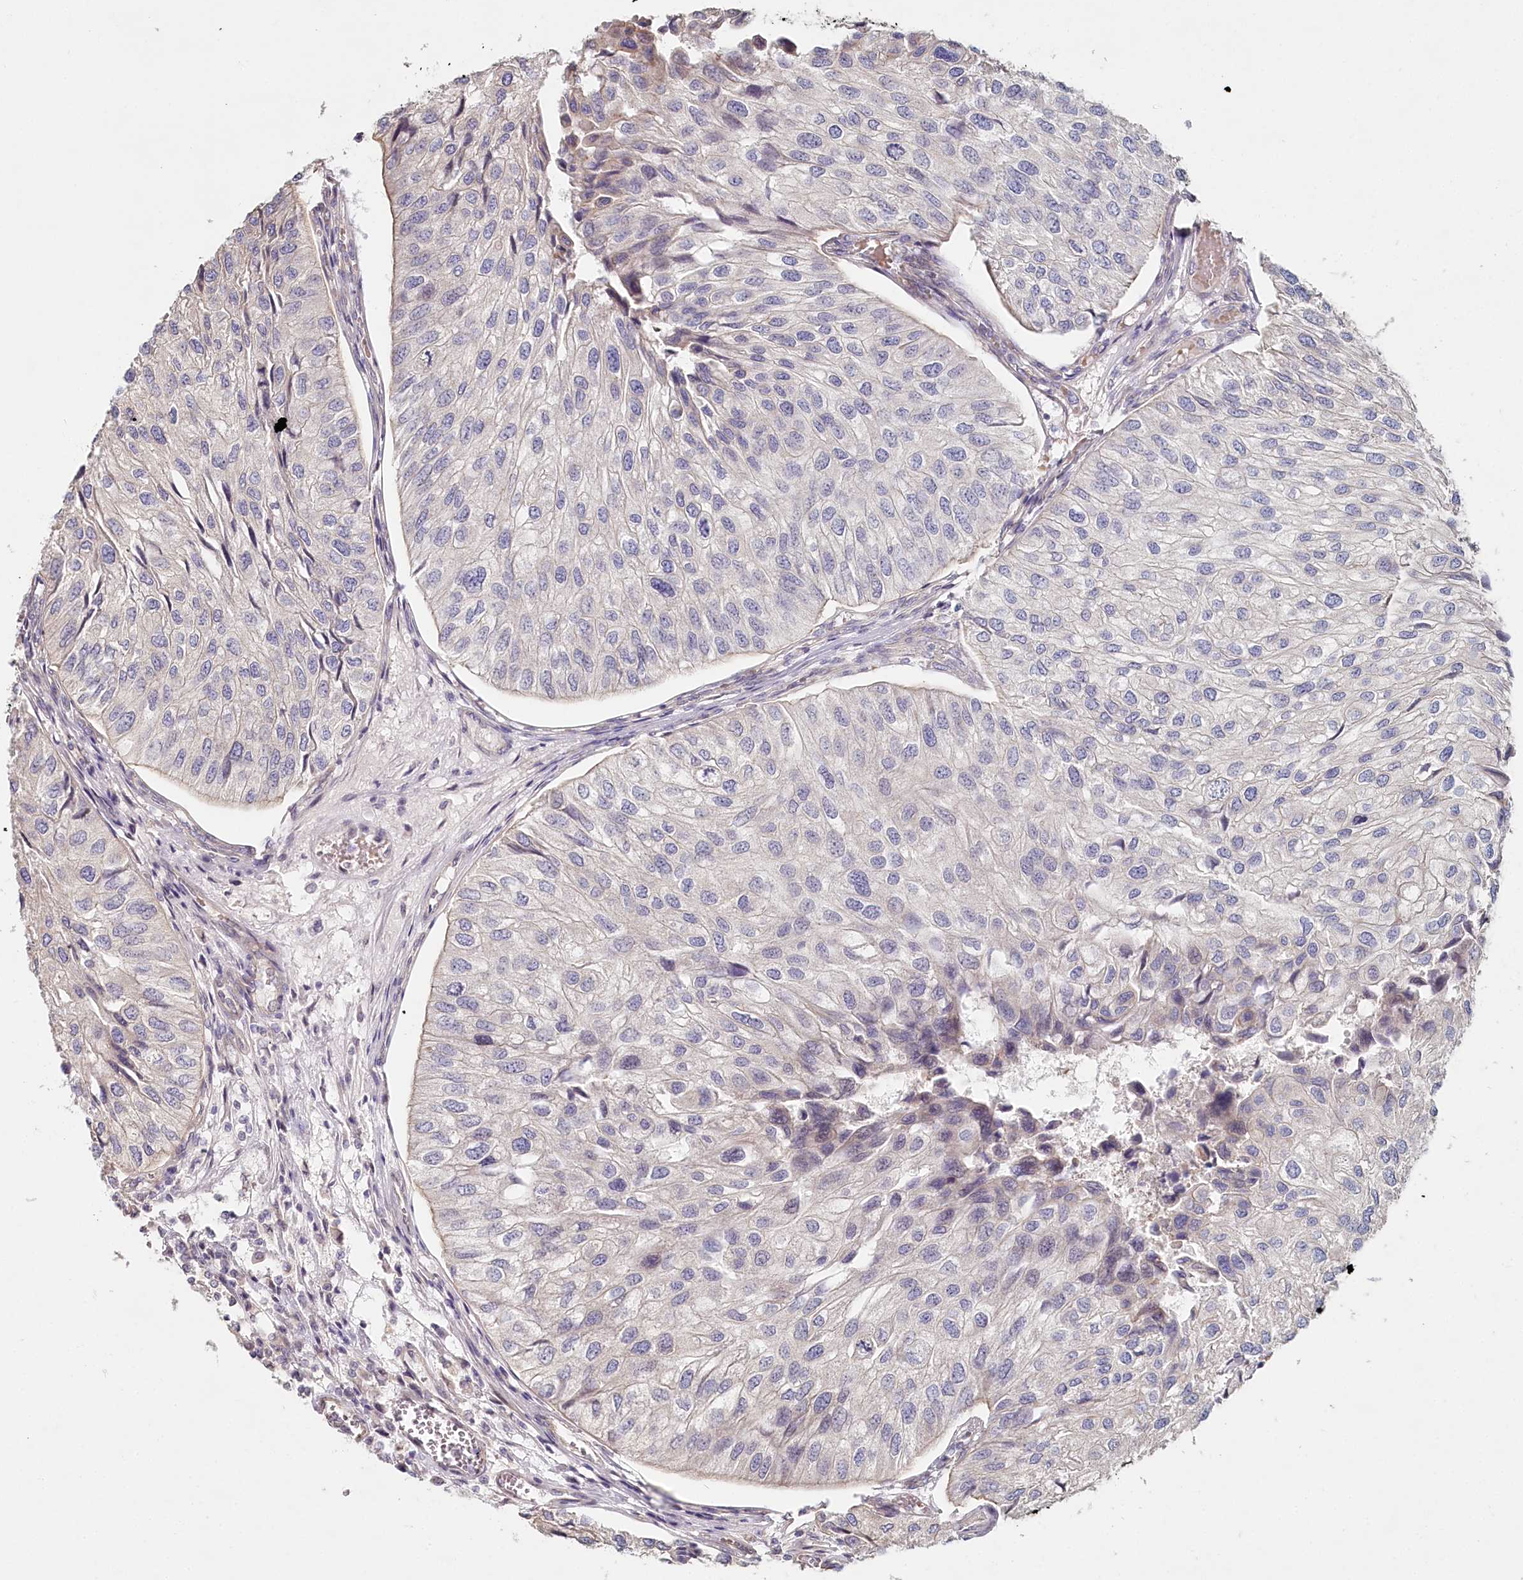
{"staining": {"intensity": "negative", "quantity": "none", "location": "none"}, "tissue": "urothelial cancer", "cell_type": "Tumor cells", "image_type": "cancer", "snomed": [{"axis": "morphology", "description": "Urothelial carcinoma, Low grade"}, {"axis": "topography", "description": "Urinary bladder"}], "caption": "DAB immunohistochemical staining of urothelial carcinoma (low-grade) exhibits no significant expression in tumor cells. (Brightfield microscopy of DAB IHC at high magnification).", "gene": "TCHP", "patient": {"sex": "female", "age": 89}}